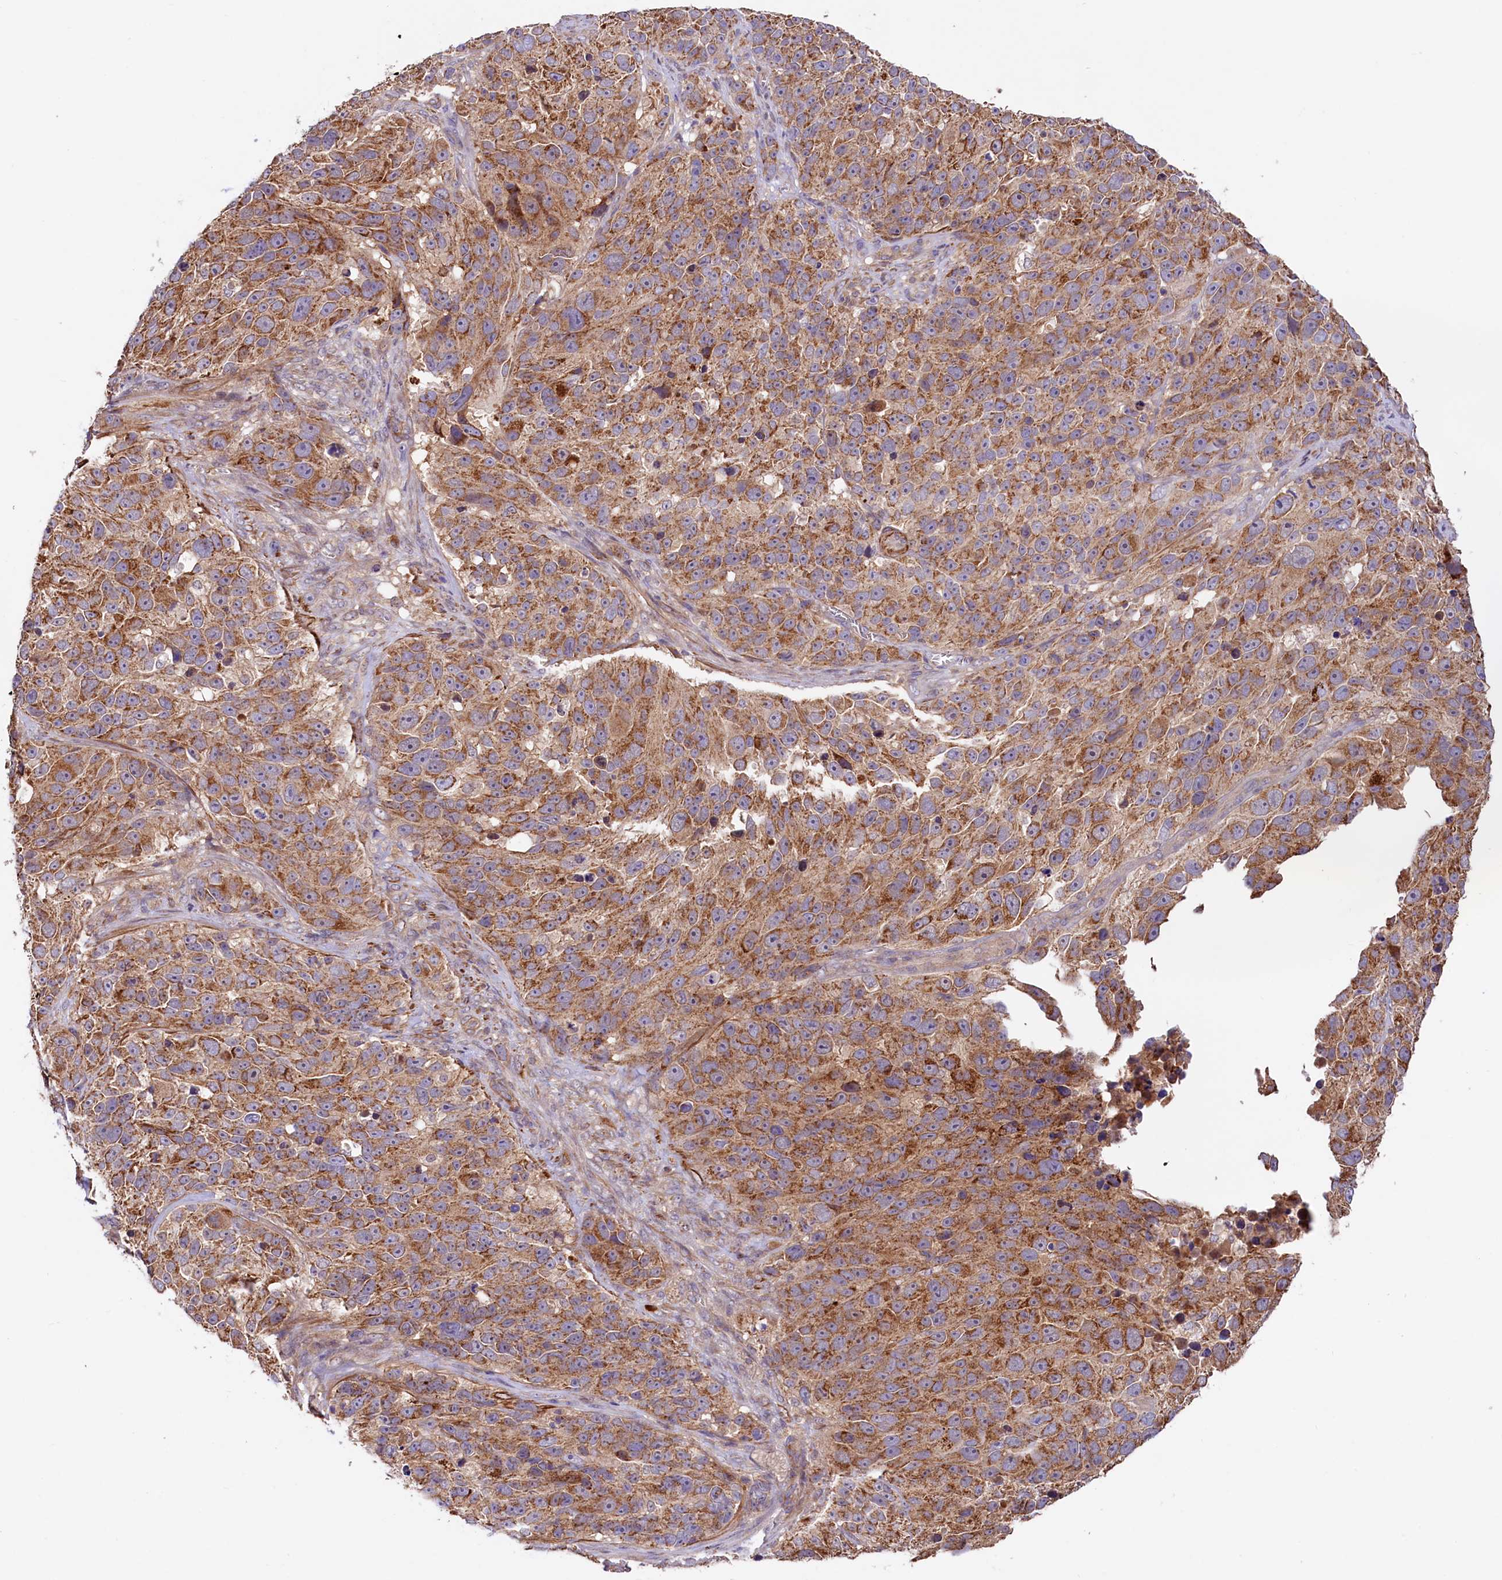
{"staining": {"intensity": "moderate", "quantity": ">75%", "location": "cytoplasmic/membranous"}, "tissue": "melanoma", "cell_type": "Tumor cells", "image_type": "cancer", "snomed": [{"axis": "morphology", "description": "Malignant melanoma, NOS"}, {"axis": "topography", "description": "Skin"}], "caption": "A high-resolution photomicrograph shows IHC staining of malignant melanoma, which shows moderate cytoplasmic/membranous staining in approximately >75% of tumor cells.", "gene": "CIAO3", "patient": {"sex": "male", "age": 84}}